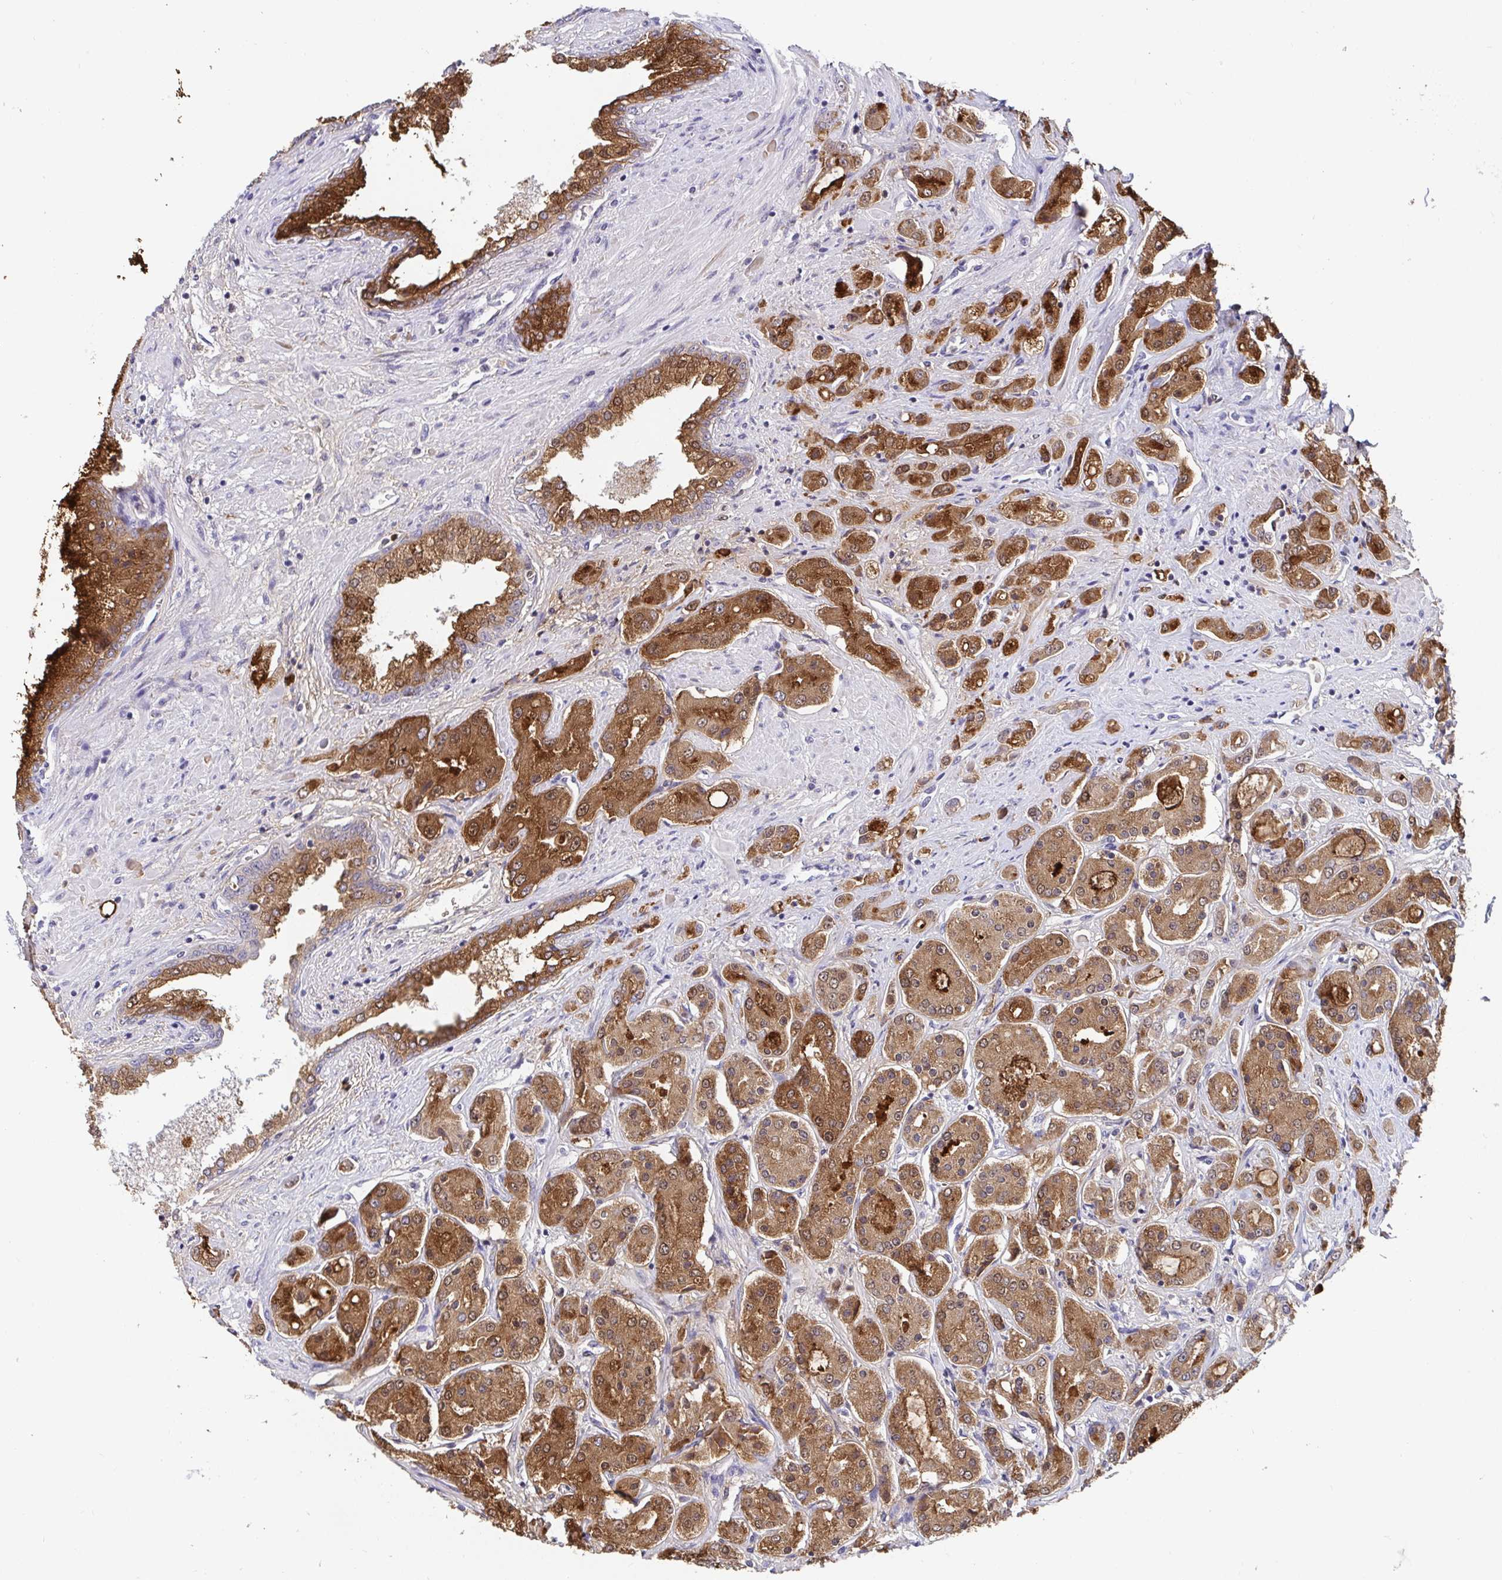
{"staining": {"intensity": "moderate", "quantity": ">75%", "location": "cytoplasmic/membranous"}, "tissue": "prostate cancer", "cell_type": "Tumor cells", "image_type": "cancer", "snomed": [{"axis": "morphology", "description": "Adenocarcinoma, High grade"}, {"axis": "topography", "description": "Prostate"}], "caption": "A medium amount of moderate cytoplasmic/membranous expression is appreciated in about >75% of tumor cells in prostate cancer (high-grade adenocarcinoma) tissue. (DAB = brown stain, brightfield microscopy at high magnification).", "gene": "WDR72", "patient": {"sex": "male", "age": 67}}